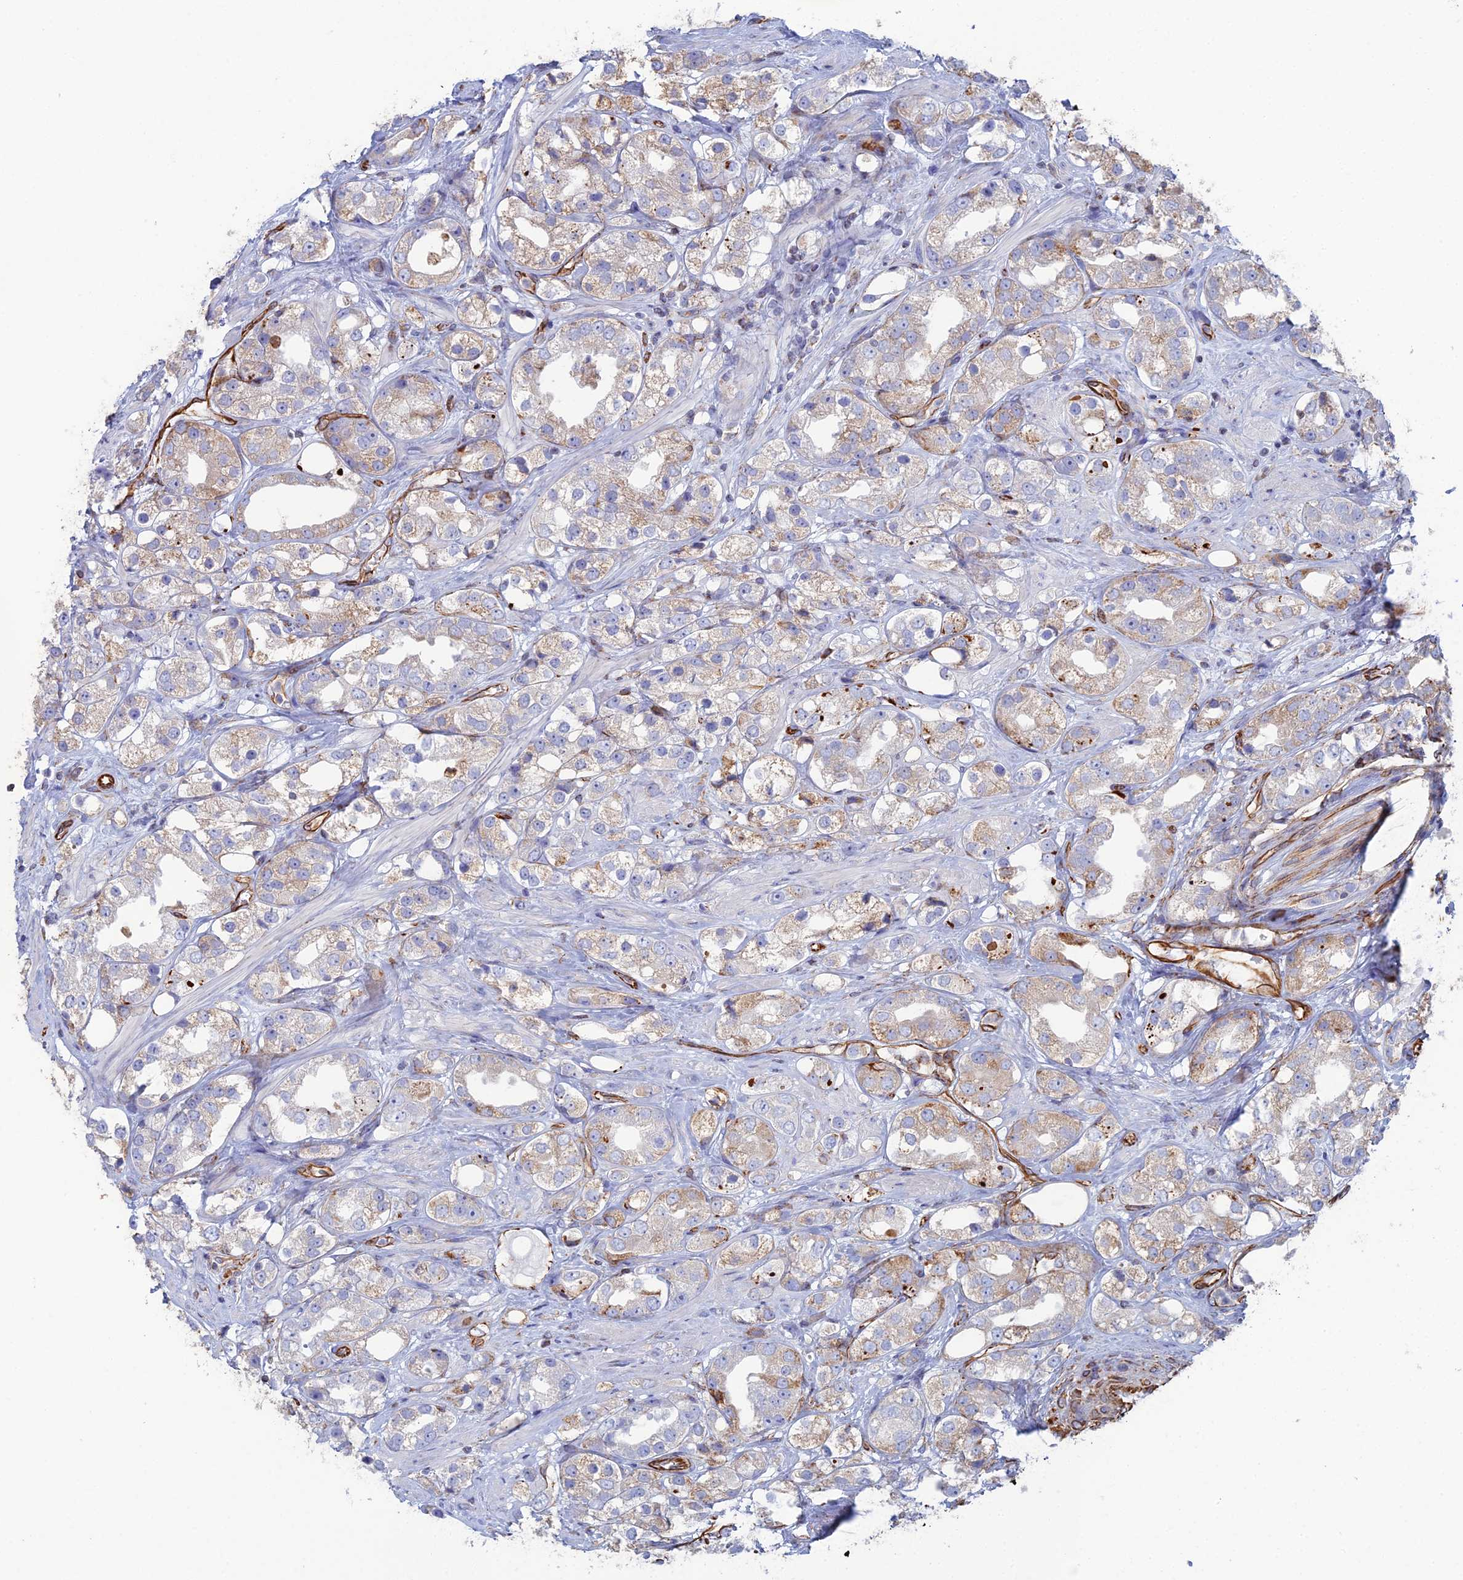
{"staining": {"intensity": "weak", "quantity": "25%-75%", "location": "cytoplasmic/membranous"}, "tissue": "prostate cancer", "cell_type": "Tumor cells", "image_type": "cancer", "snomed": [{"axis": "morphology", "description": "Adenocarcinoma, NOS"}, {"axis": "topography", "description": "Prostate"}], "caption": "About 25%-75% of tumor cells in adenocarcinoma (prostate) exhibit weak cytoplasmic/membranous protein positivity as visualized by brown immunohistochemical staining.", "gene": "CLVS2", "patient": {"sex": "male", "age": 79}}